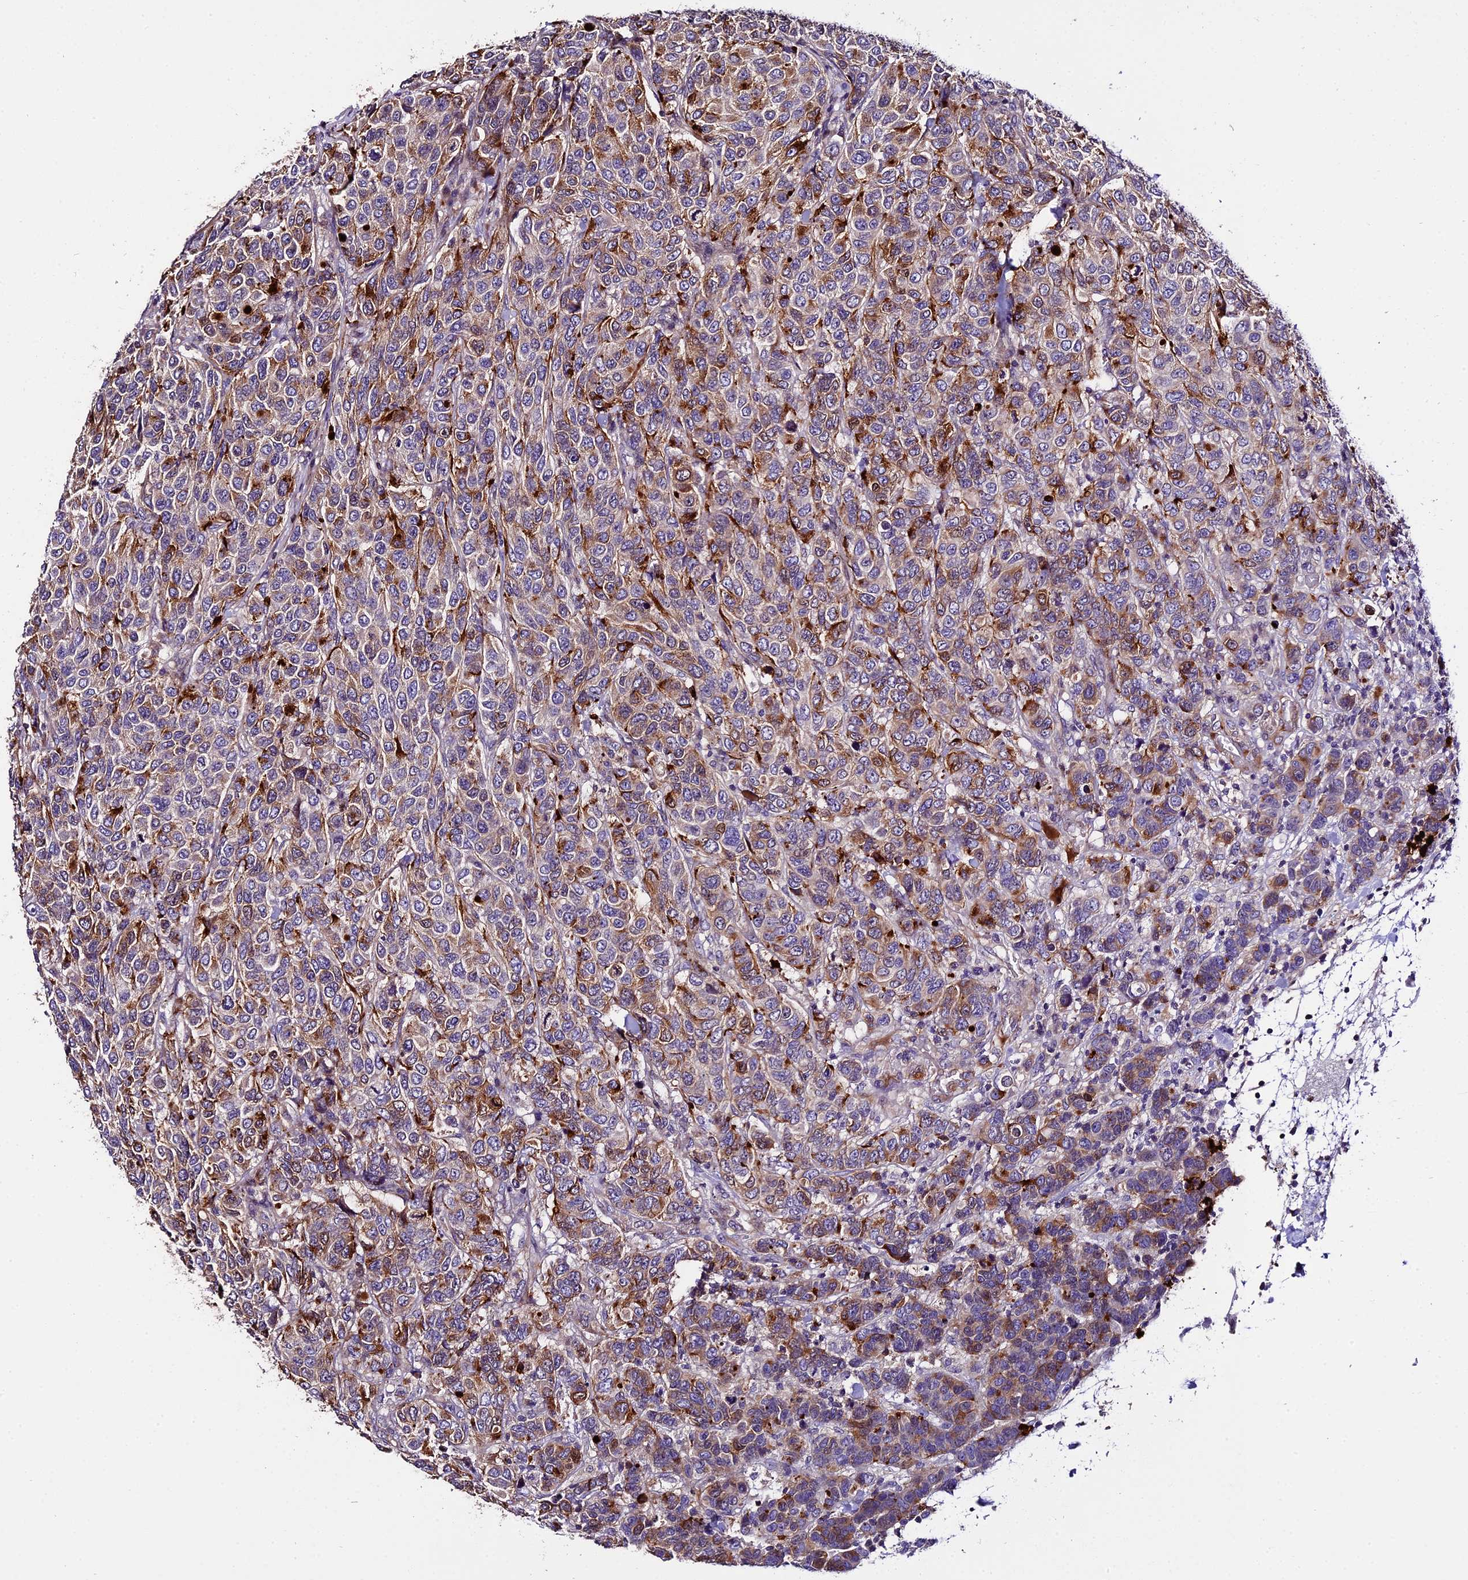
{"staining": {"intensity": "moderate", "quantity": "25%-75%", "location": "cytoplasmic/membranous"}, "tissue": "breast cancer", "cell_type": "Tumor cells", "image_type": "cancer", "snomed": [{"axis": "morphology", "description": "Duct carcinoma"}, {"axis": "topography", "description": "Breast"}], "caption": "Brown immunohistochemical staining in human breast invasive ductal carcinoma demonstrates moderate cytoplasmic/membranous positivity in about 25%-75% of tumor cells.", "gene": "MAP3K7CL", "patient": {"sex": "female", "age": 55}}